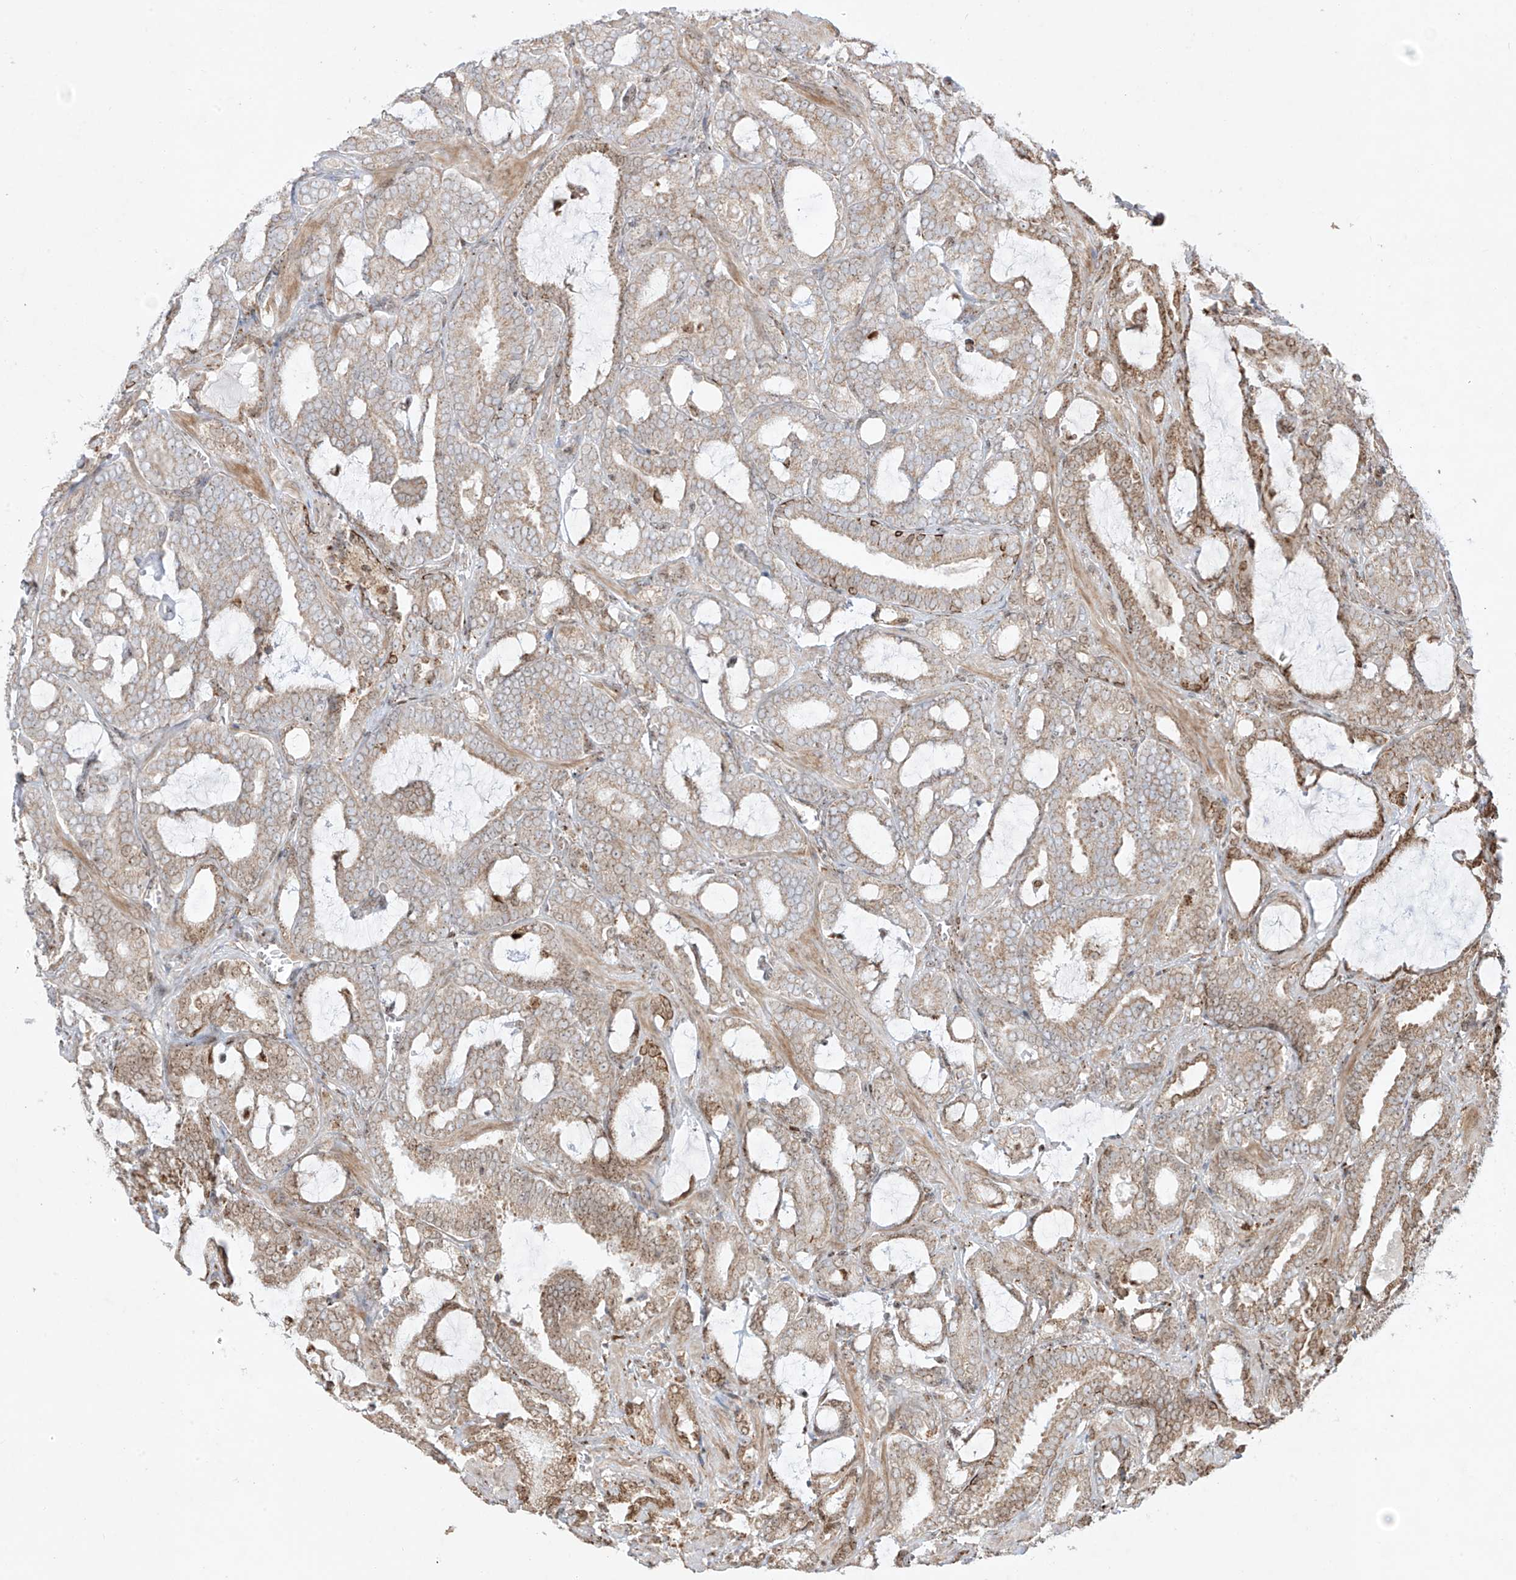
{"staining": {"intensity": "weak", "quantity": "25%-75%", "location": "cytoplasmic/membranous"}, "tissue": "prostate cancer", "cell_type": "Tumor cells", "image_type": "cancer", "snomed": [{"axis": "morphology", "description": "Adenocarcinoma, High grade"}, {"axis": "topography", "description": "Prostate and seminal vesicle, NOS"}], "caption": "A histopathology image showing weak cytoplasmic/membranous expression in approximately 25%-75% of tumor cells in prostate high-grade adenocarcinoma, as visualized by brown immunohistochemical staining.", "gene": "ZBTB8A", "patient": {"sex": "male", "age": 67}}